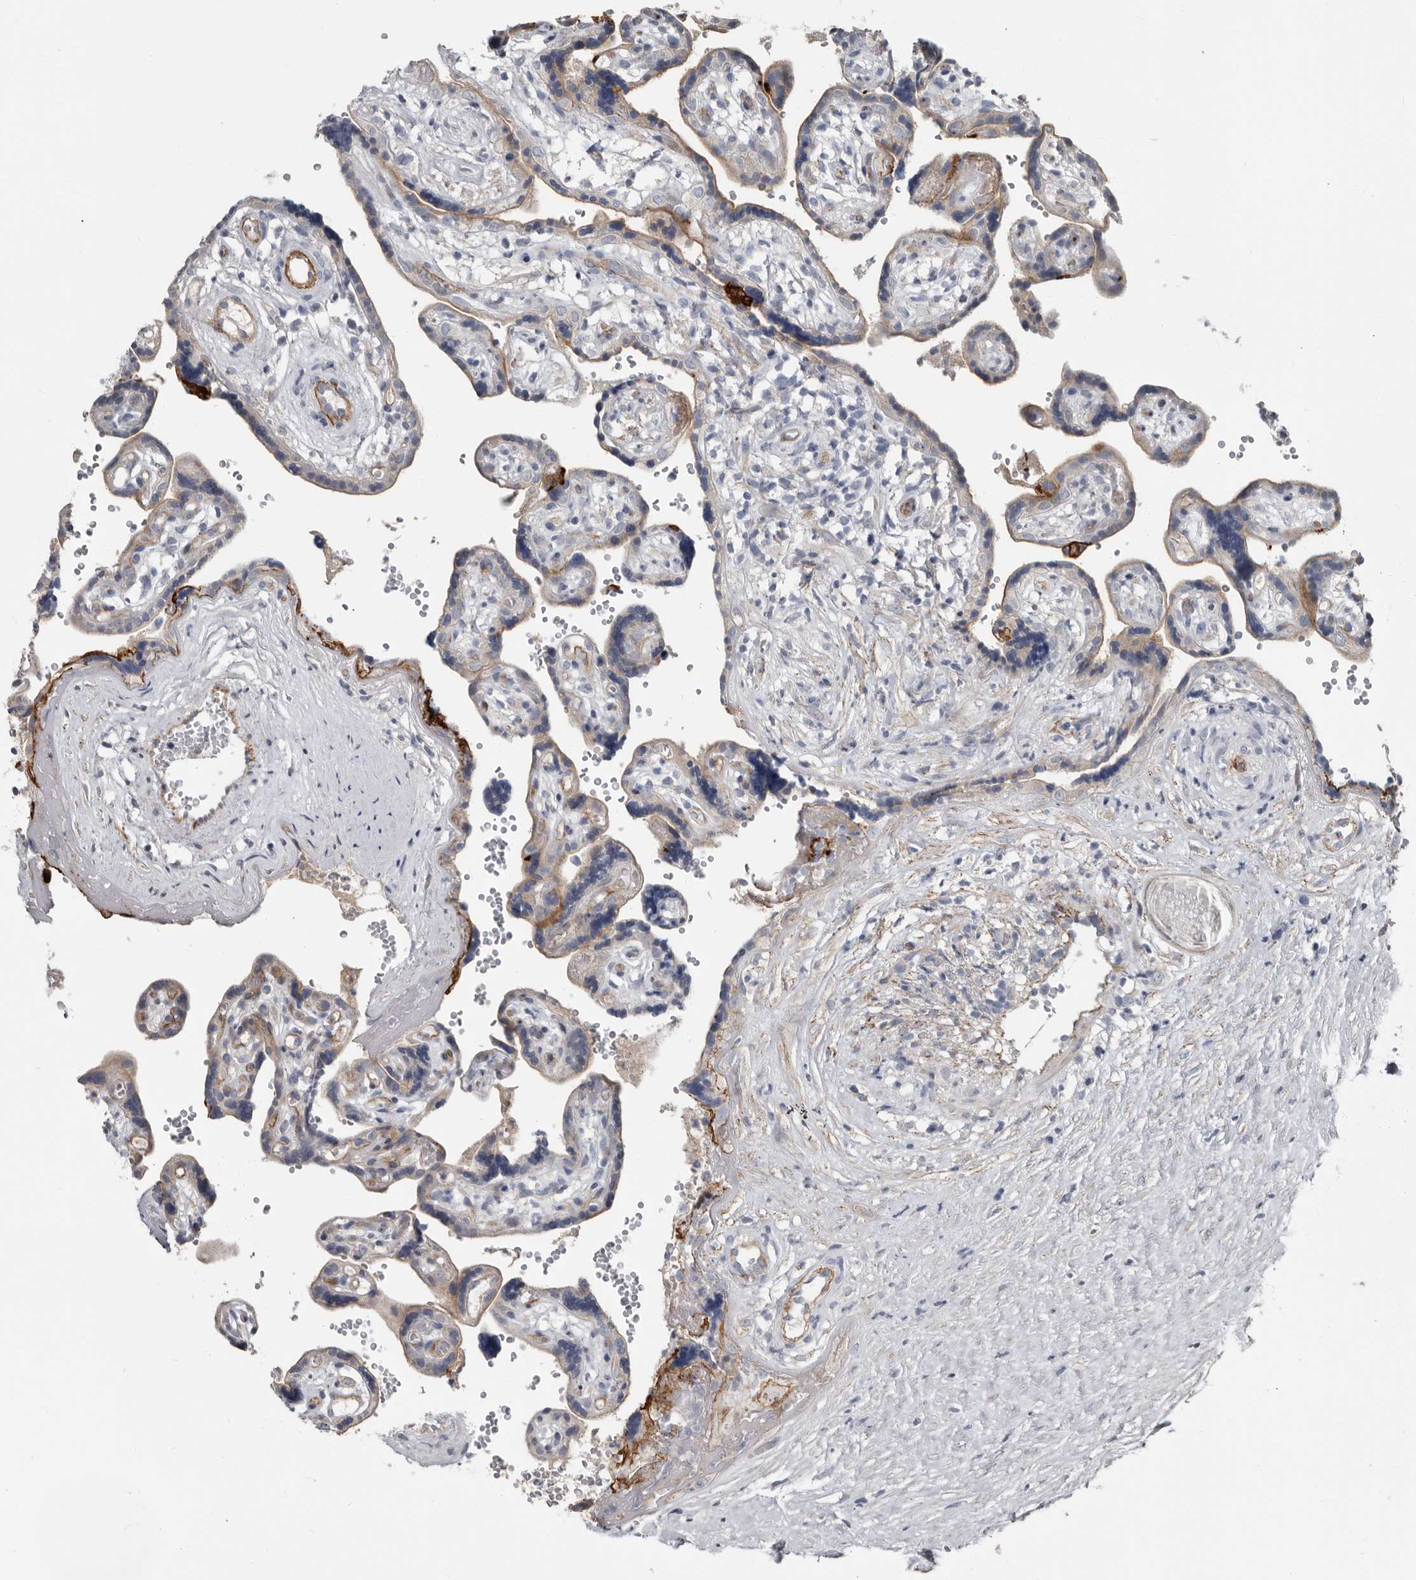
{"staining": {"intensity": "moderate", "quantity": "25%-75%", "location": "cytoplasmic/membranous"}, "tissue": "placenta", "cell_type": "Decidual cells", "image_type": "normal", "snomed": [{"axis": "morphology", "description": "Normal tissue, NOS"}, {"axis": "topography", "description": "Placenta"}], "caption": "Normal placenta demonstrates moderate cytoplasmic/membranous staining in approximately 25%-75% of decidual cells, visualized by immunohistochemistry. Using DAB (3,3'-diaminobenzidine) (brown) and hematoxylin (blue) stains, captured at high magnification using brightfield microscopy.", "gene": "ZNF114", "patient": {"sex": "female", "age": 30}}